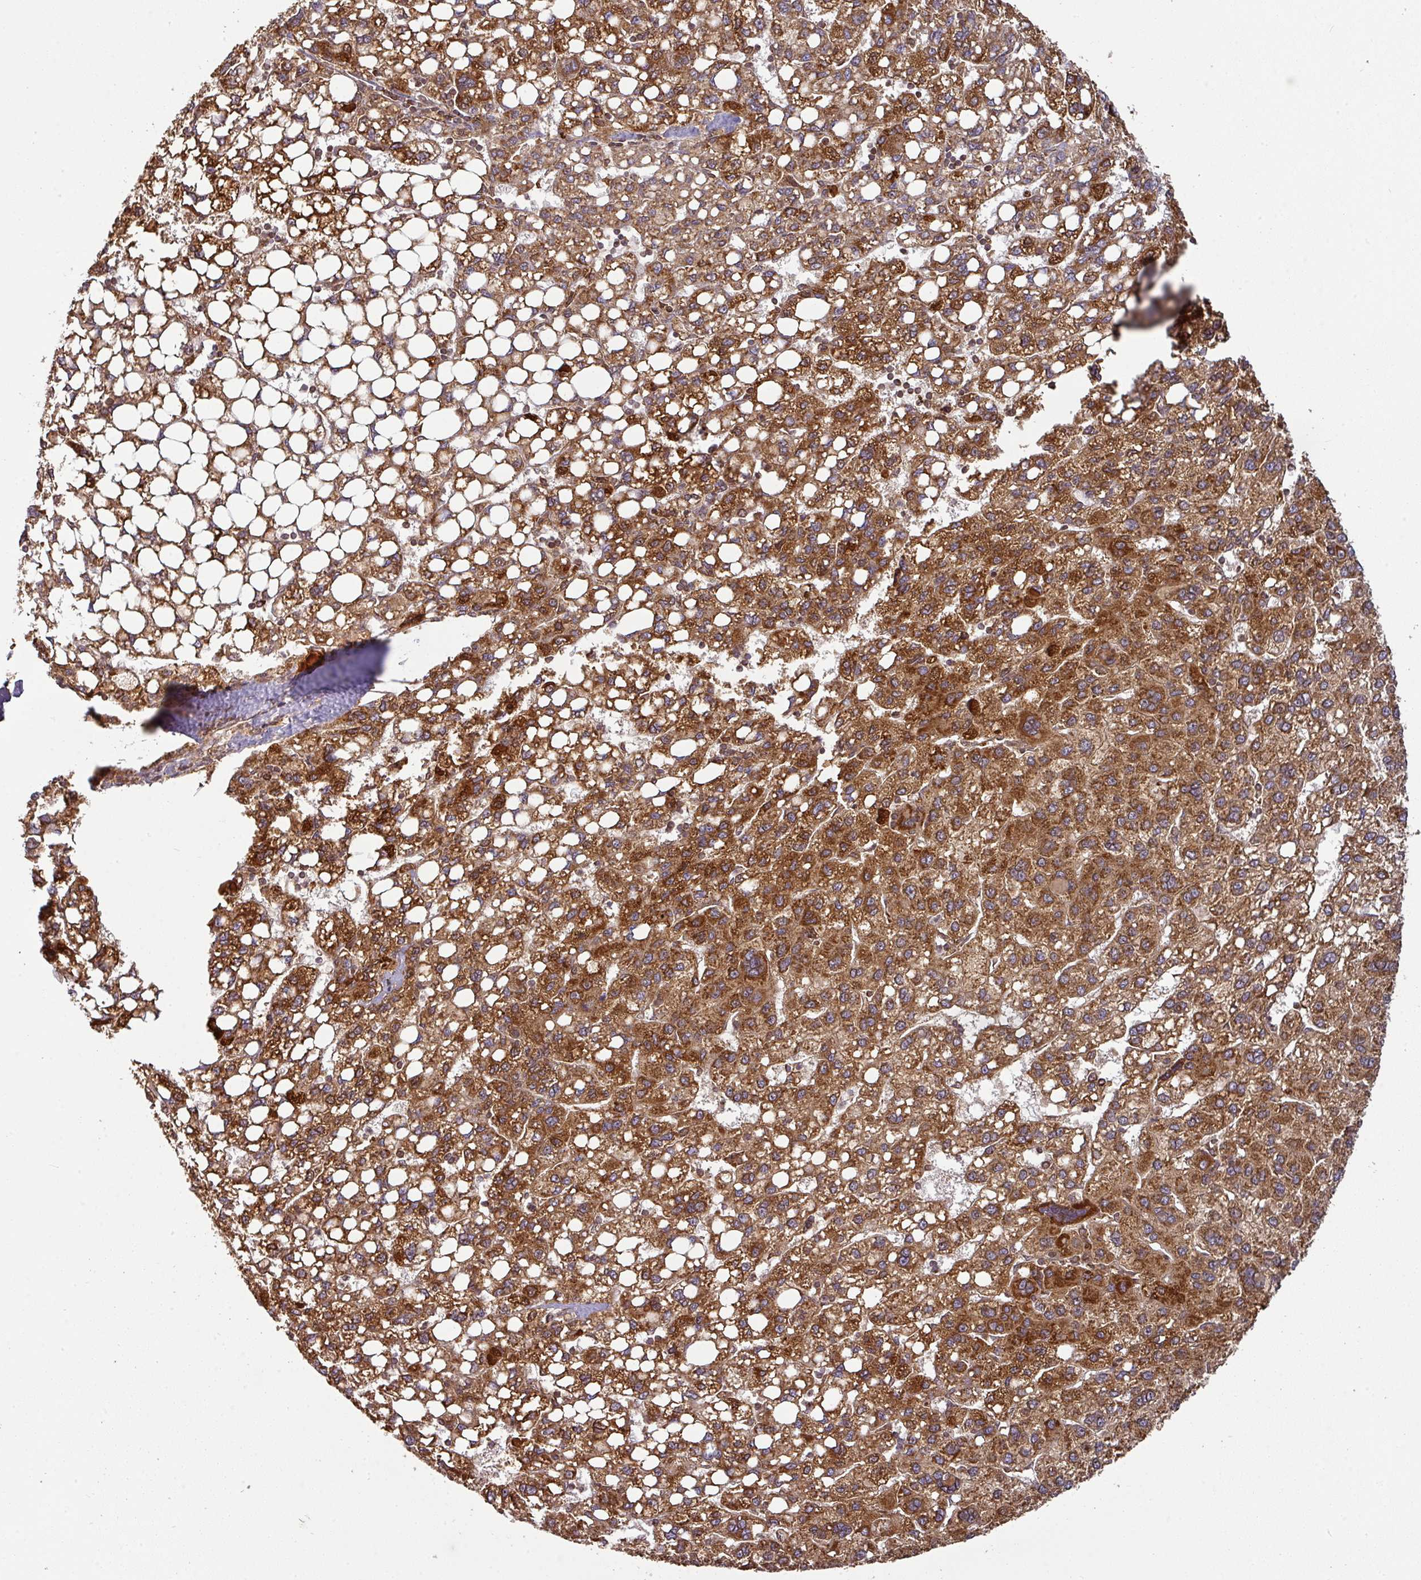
{"staining": {"intensity": "strong", "quantity": ">75%", "location": "cytoplasmic/membranous"}, "tissue": "liver cancer", "cell_type": "Tumor cells", "image_type": "cancer", "snomed": [{"axis": "morphology", "description": "Carcinoma, Hepatocellular, NOS"}, {"axis": "topography", "description": "Liver"}], "caption": "Tumor cells demonstrate high levels of strong cytoplasmic/membranous expression in approximately >75% of cells in human liver cancer.", "gene": "TRAP1", "patient": {"sex": "female", "age": 82}}